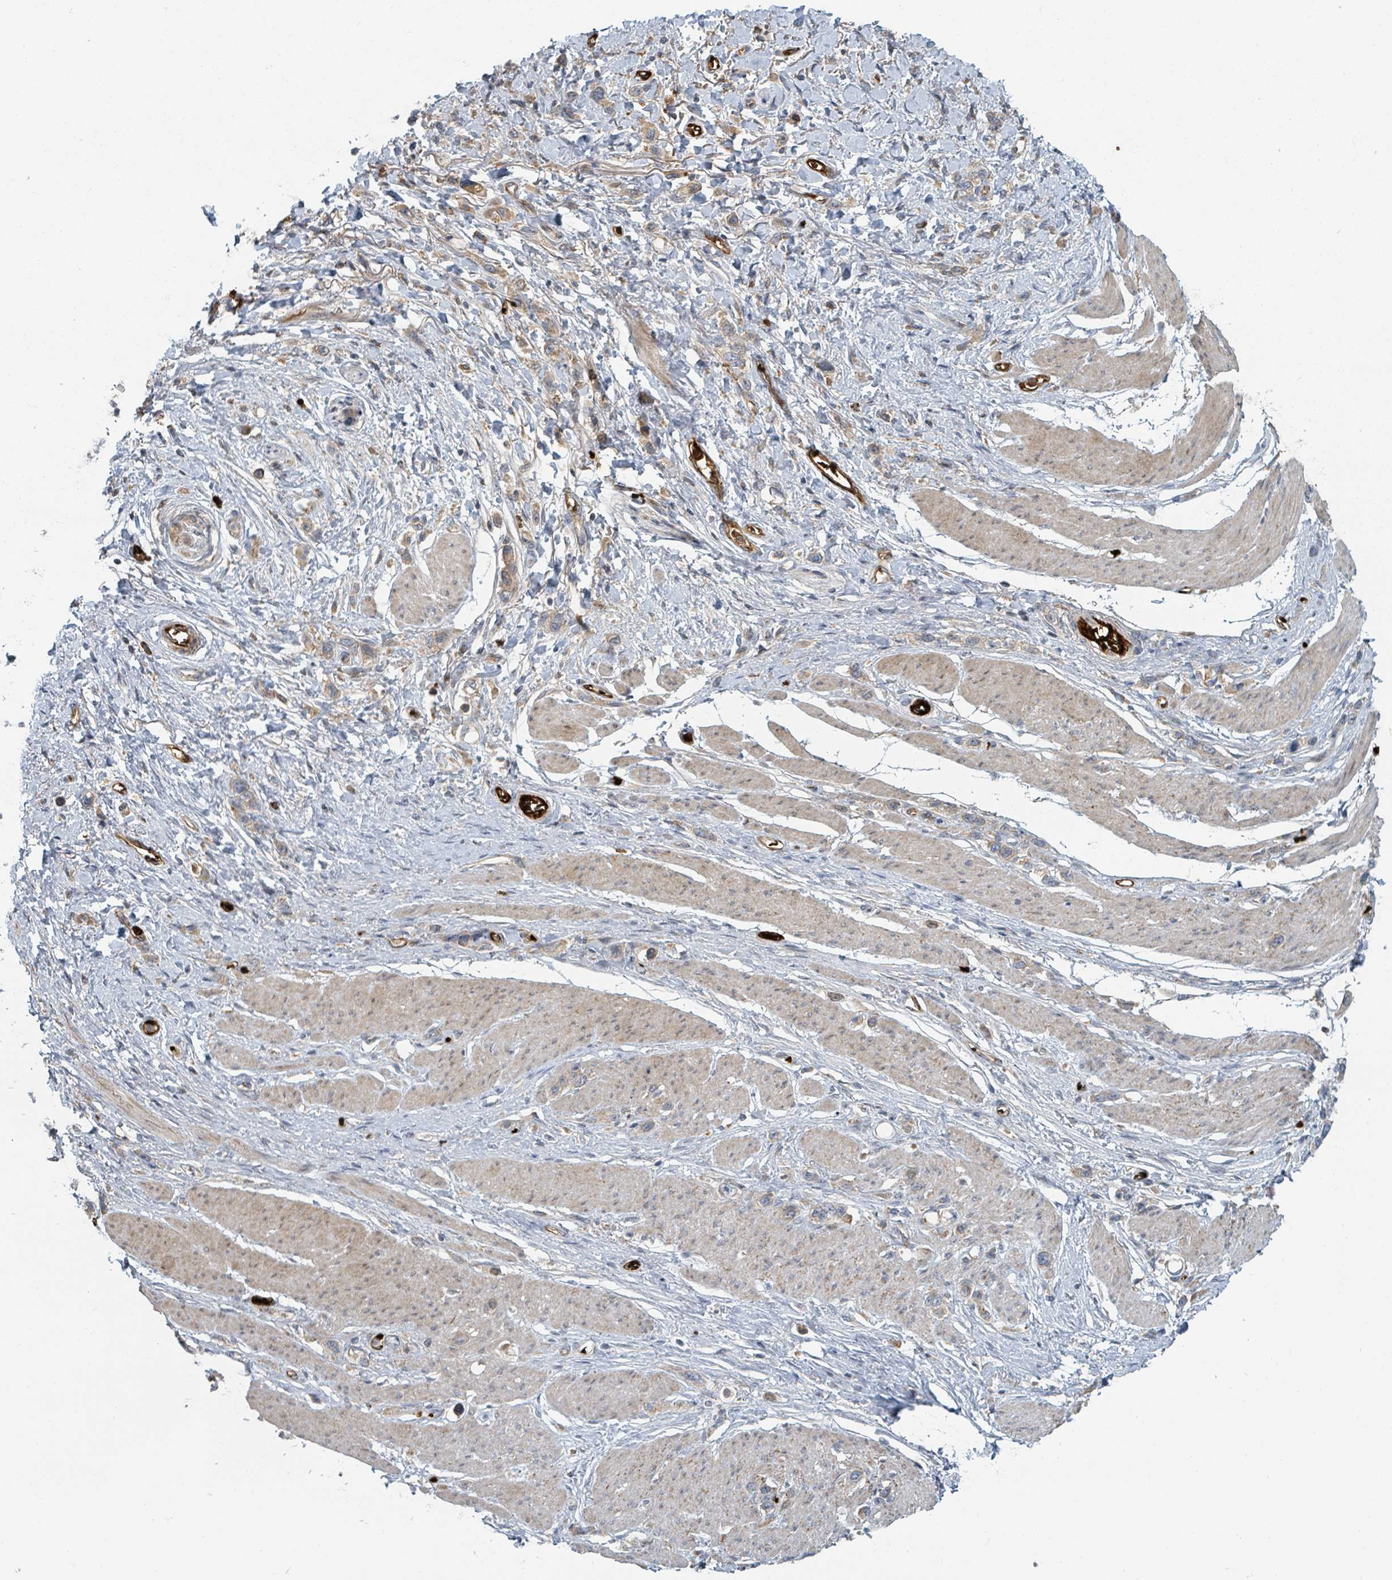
{"staining": {"intensity": "weak", "quantity": "25%-75%", "location": "cytoplasmic/membranous"}, "tissue": "stomach cancer", "cell_type": "Tumor cells", "image_type": "cancer", "snomed": [{"axis": "morphology", "description": "Adenocarcinoma, NOS"}, {"axis": "topography", "description": "Stomach"}], "caption": "Weak cytoplasmic/membranous staining for a protein is present in about 25%-75% of tumor cells of stomach adenocarcinoma using IHC.", "gene": "TRPC4AP", "patient": {"sex": "female", "age": 65}}